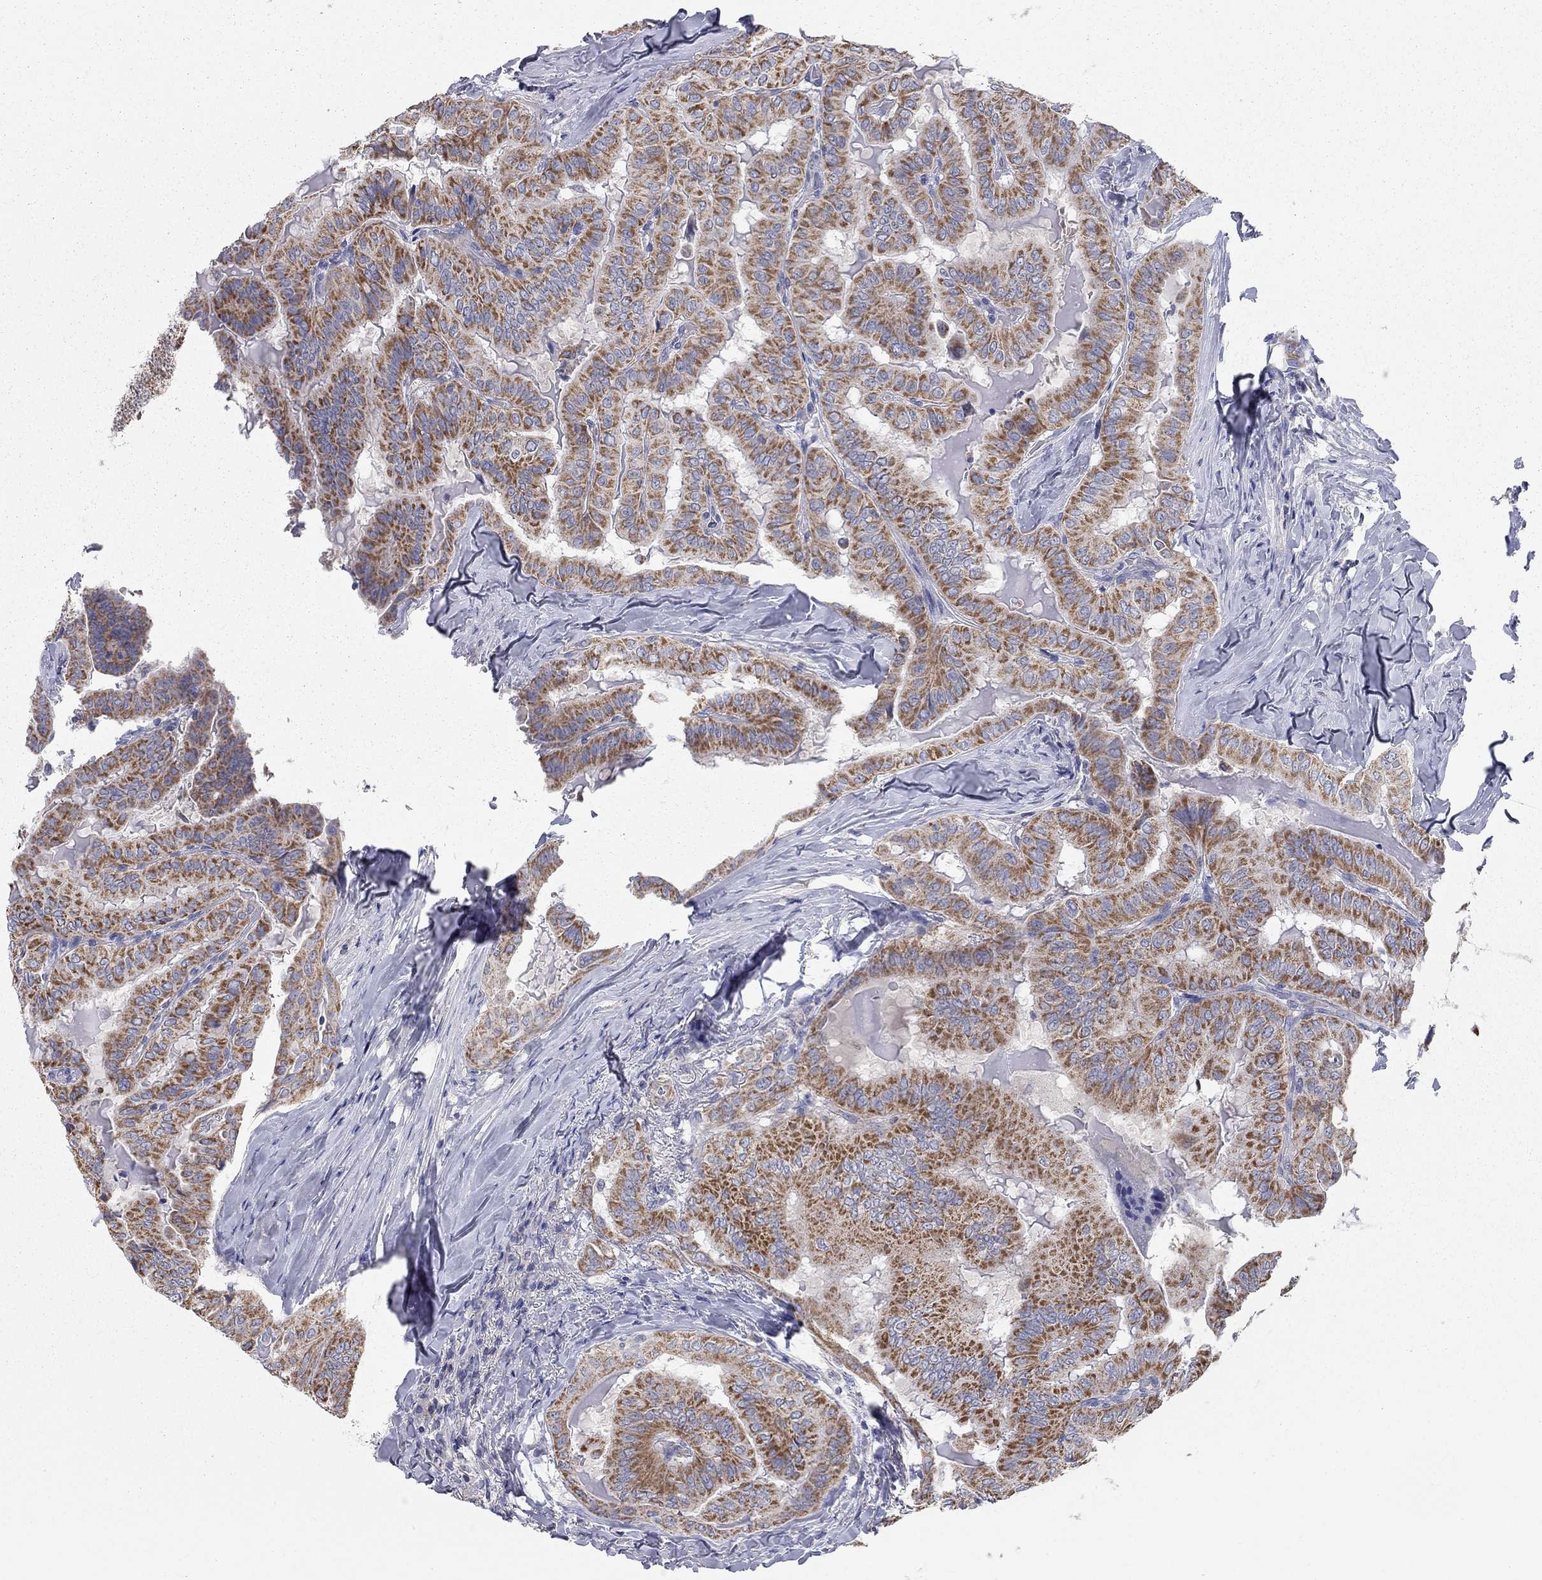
{"staining": {"intensity": "strong", "quantity": ">75%", "location": "cytoplasmic/membranous"}, "tissue": "thyroid cancer", "cell_type": "Tumor cells", "image_type": "cancer", "snomed": [{"axis": "morphology", "description": "Papillary adenocarcinoma, NOS"}, {"axis": "topography", "description": "Thyroid gland"}], "caption": "Immunohistochemical staining of human thyroid papillary adenocarcinoma shows high levels of strong cytoplasmic/membranous protein expression in approximately >75% of tumor cells. The protein is stained brown, and the nuclei are stained in blue (DAB (3,3'-diaminobenzidine) IHC with brightfield microscopy, high magnification).", "gene": "CFAP161", "patient": {"sex": "female", "age": 68}}